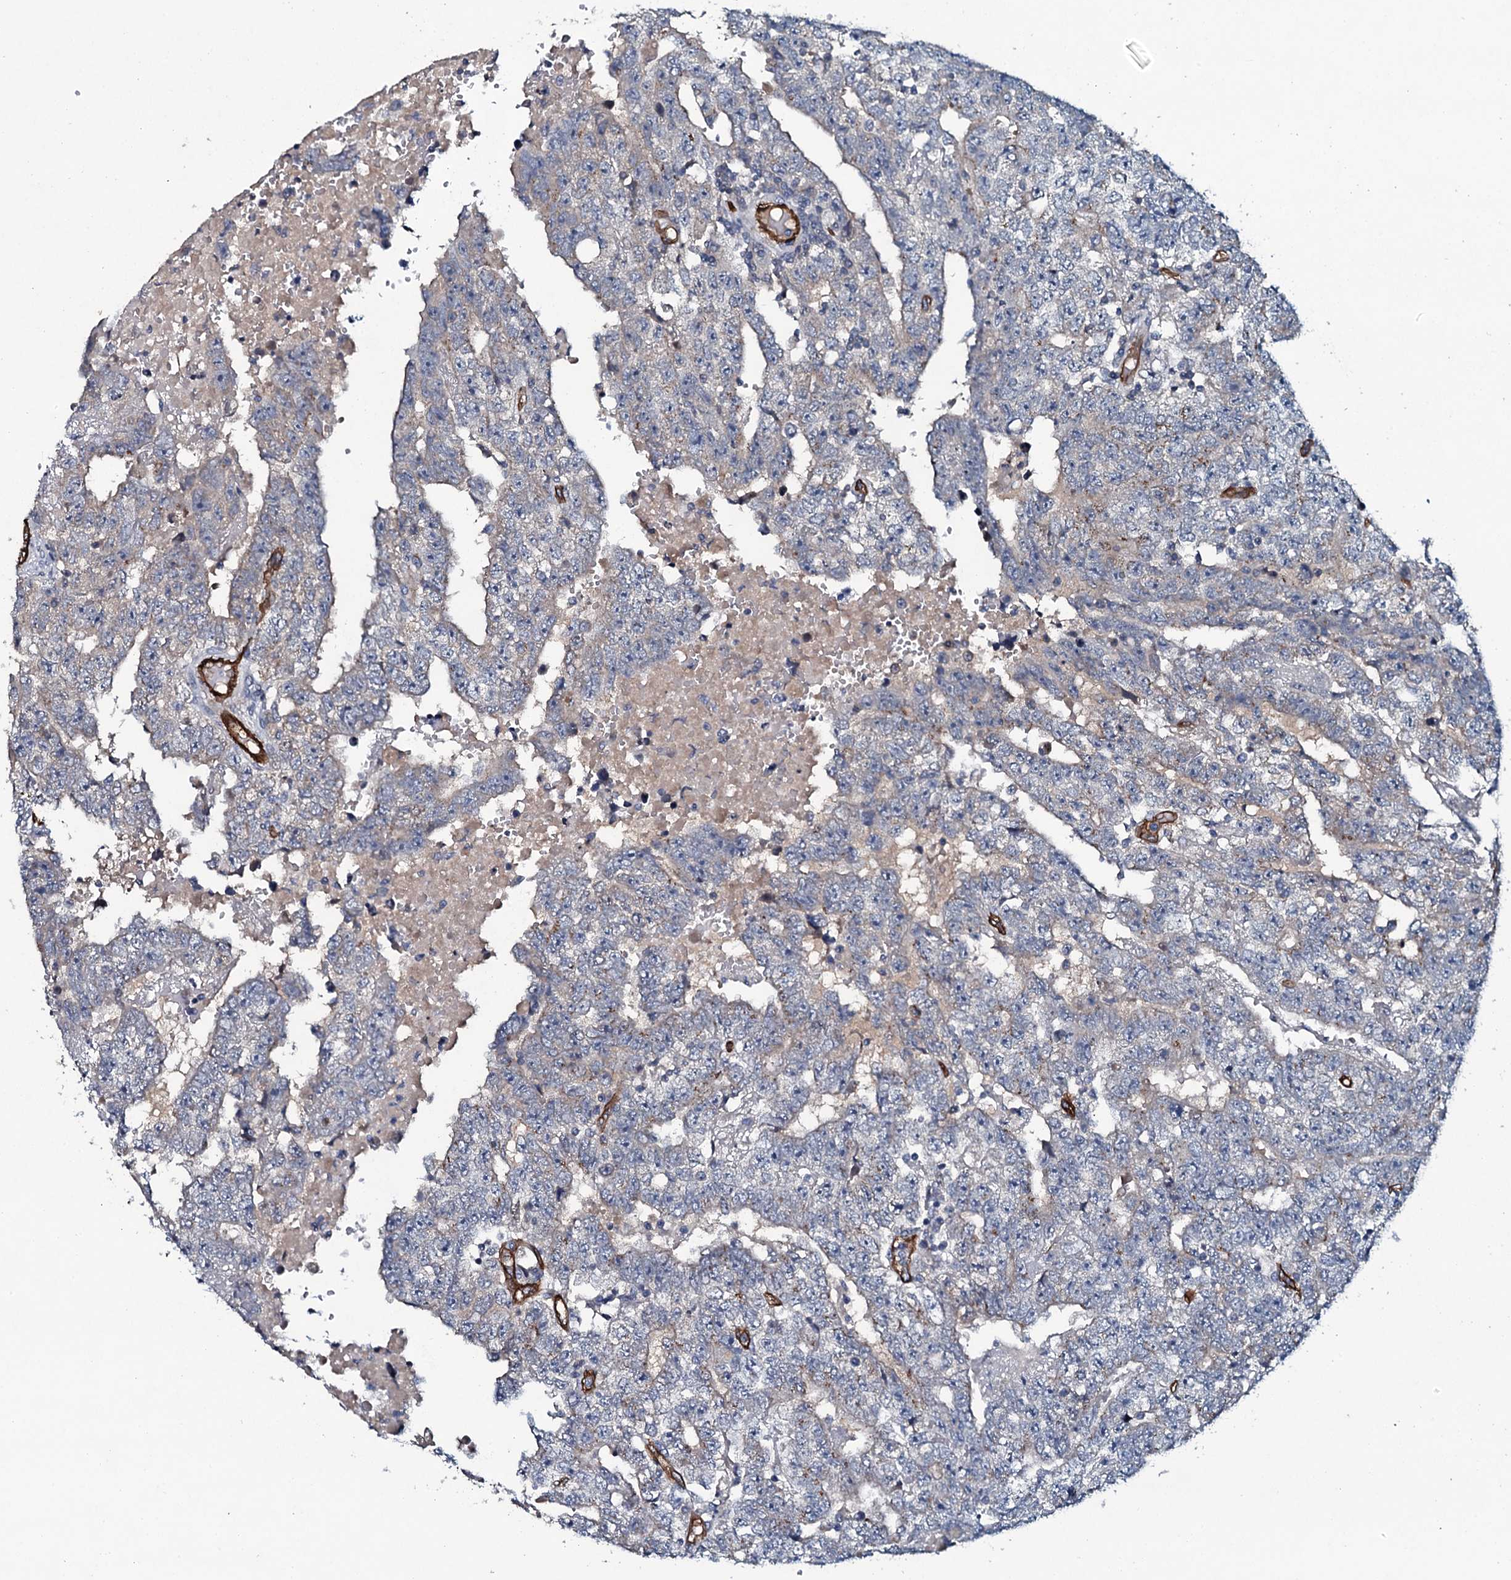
{"staining": {"intensity": "negative", "quantity": "none", "location": "none"}, "tissue": "testis cancer", "cell_type": "Tumor cells", "image_type": "cancer", "snomed": [{"axis": "morphology", "description": "Carcinoma, Embryonal, NOS"}, {"axis": "topography", "description": "Testis"}], "caption": "An image of human embryonal carcinoma (testis) is negative for staining in tumor cells.", "gene": "CLEC14A", "patient": {"sex": "male", "age": 25}}